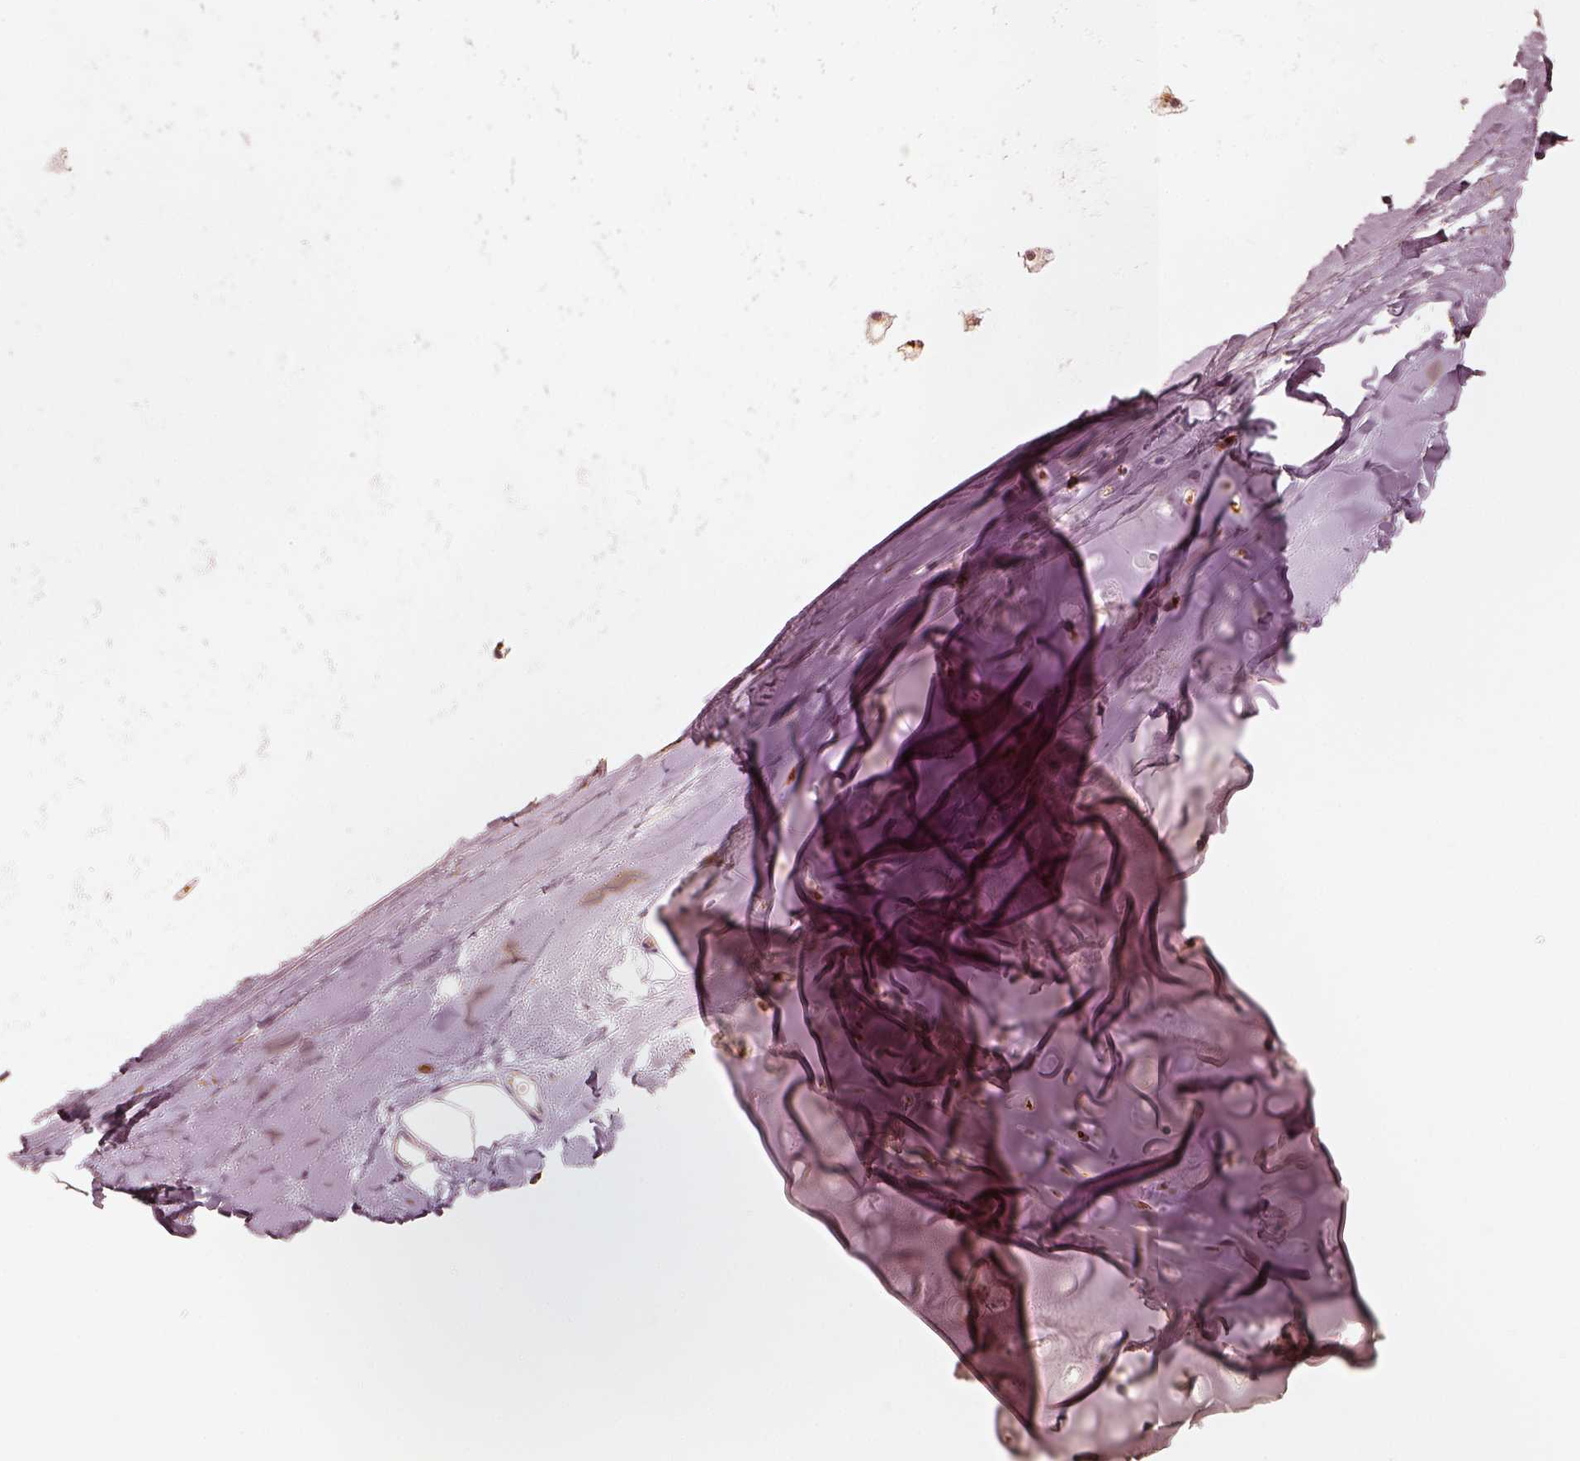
{"staining": {"intensity": "moderate", "quantity": "25%-75%", "location": "cytoplasmic/membranous"}, "tissue": "soft tissue", "cell_type": "Chondrocytes", "image_type": "normal", "snomed": [{"axis": "morphology", "description": "Normal tissue, NOS"}, {"axis": "topography", "description": "Lymph node"}, {"axis": "topography", "description": "Bronchus"}], "caption": "IHC micrograph of unremarkable human soft tissue stained for a protein (brown), which reveals medium levels of moderate cytoplasmic/membranous expression in approximately 25%-75% of chondrocytes.", "gene": "GORASP2", "patient": {"sex": "female", "age": 70}}